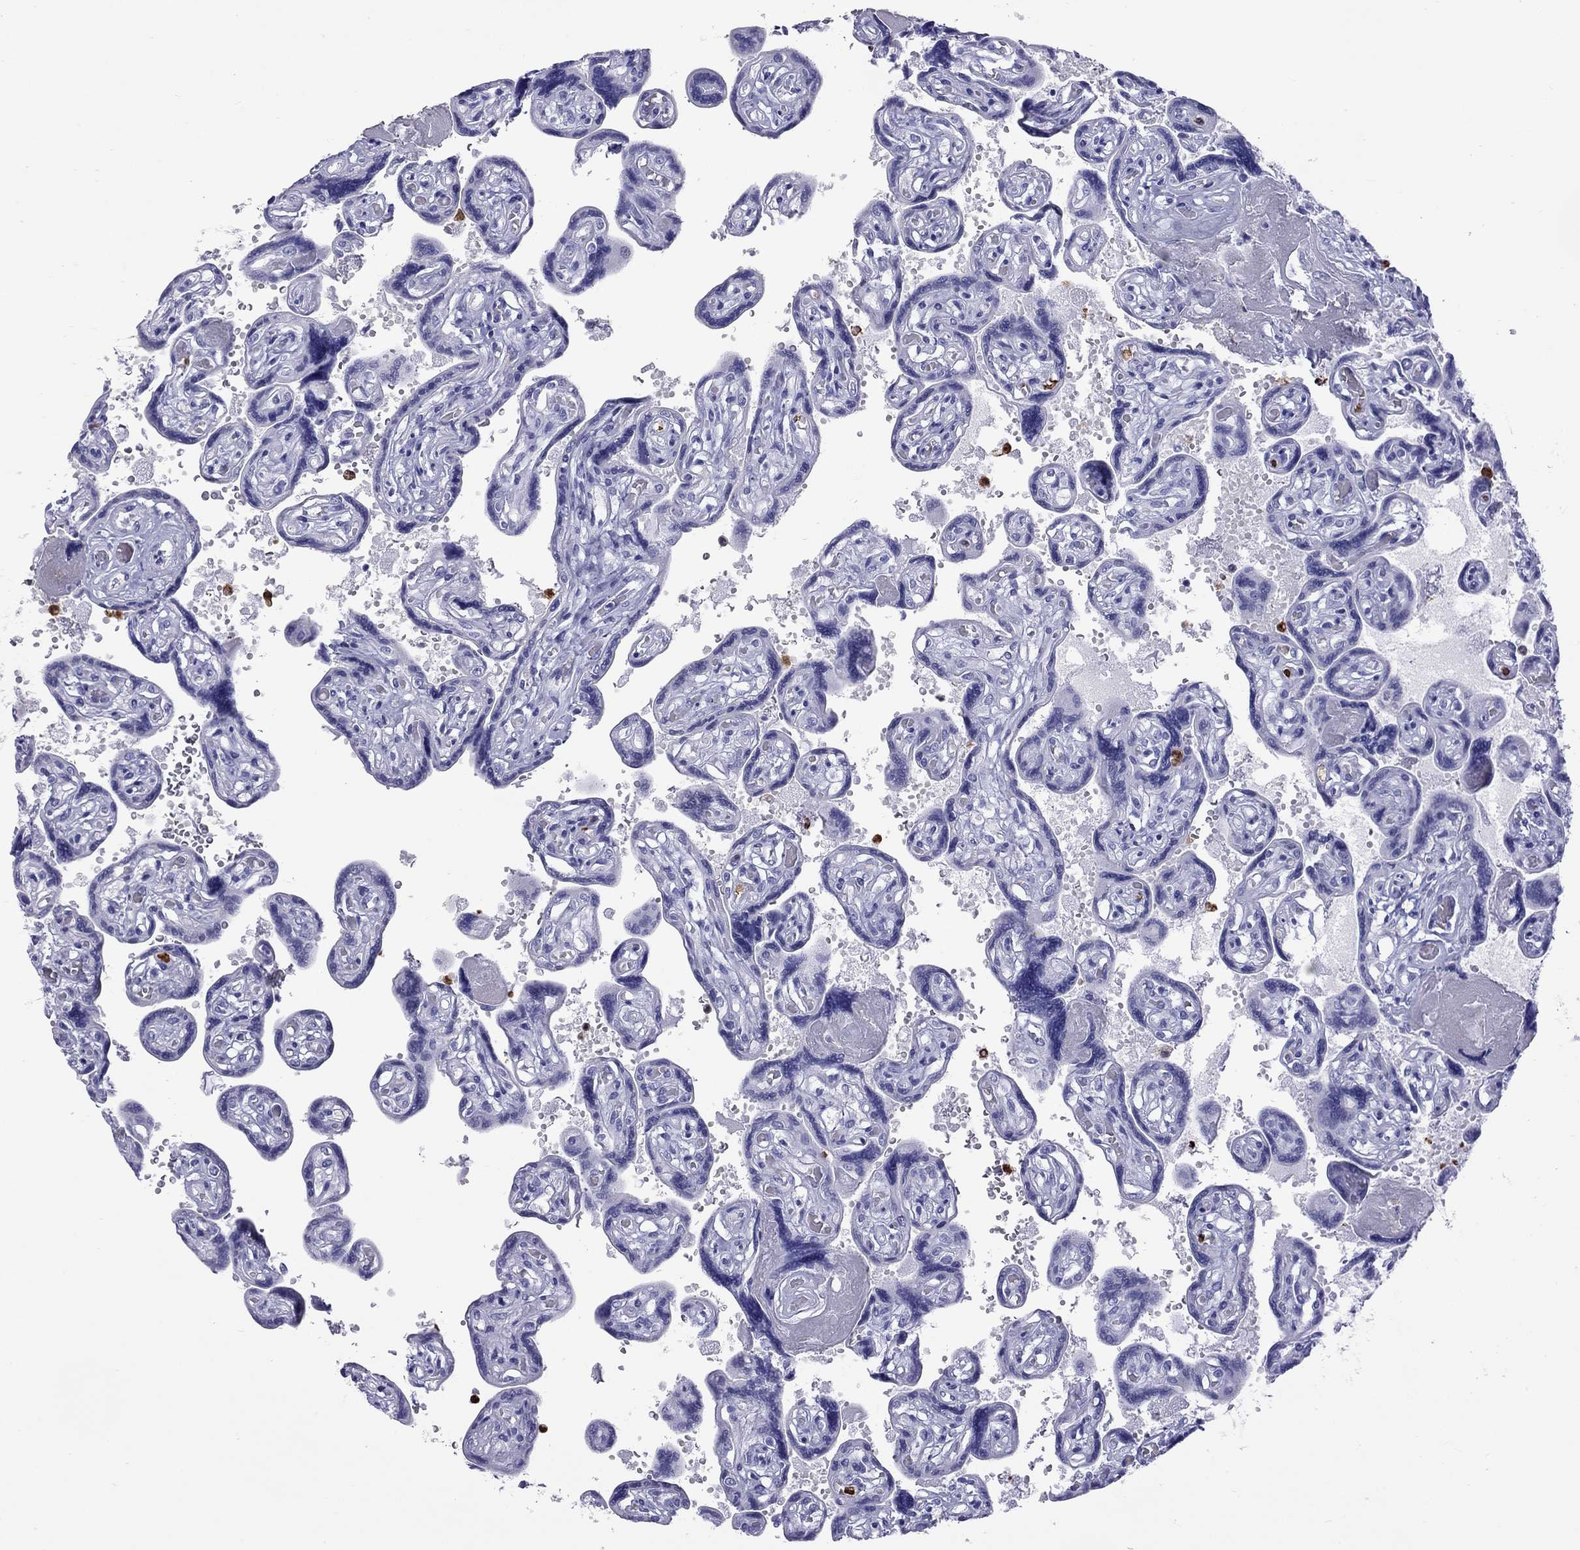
{"staining": {"intensity": "negative", "quantity": "none", "location": "none"}, "tissue": "placenta", "cell_type": "Decidual cells", "image_type": "normal", "snomed": [{"axis": "morphology", "description": "Normal tissue, NOS"}, {"axis": "topography", "description": "Placenta"}], "caption": "This is an immunohistochemistry image of benign placenta. There is no positivity in decidual cells.", "gene": "SLAMF1", "patient": {"sex": "female", "age": 32}}